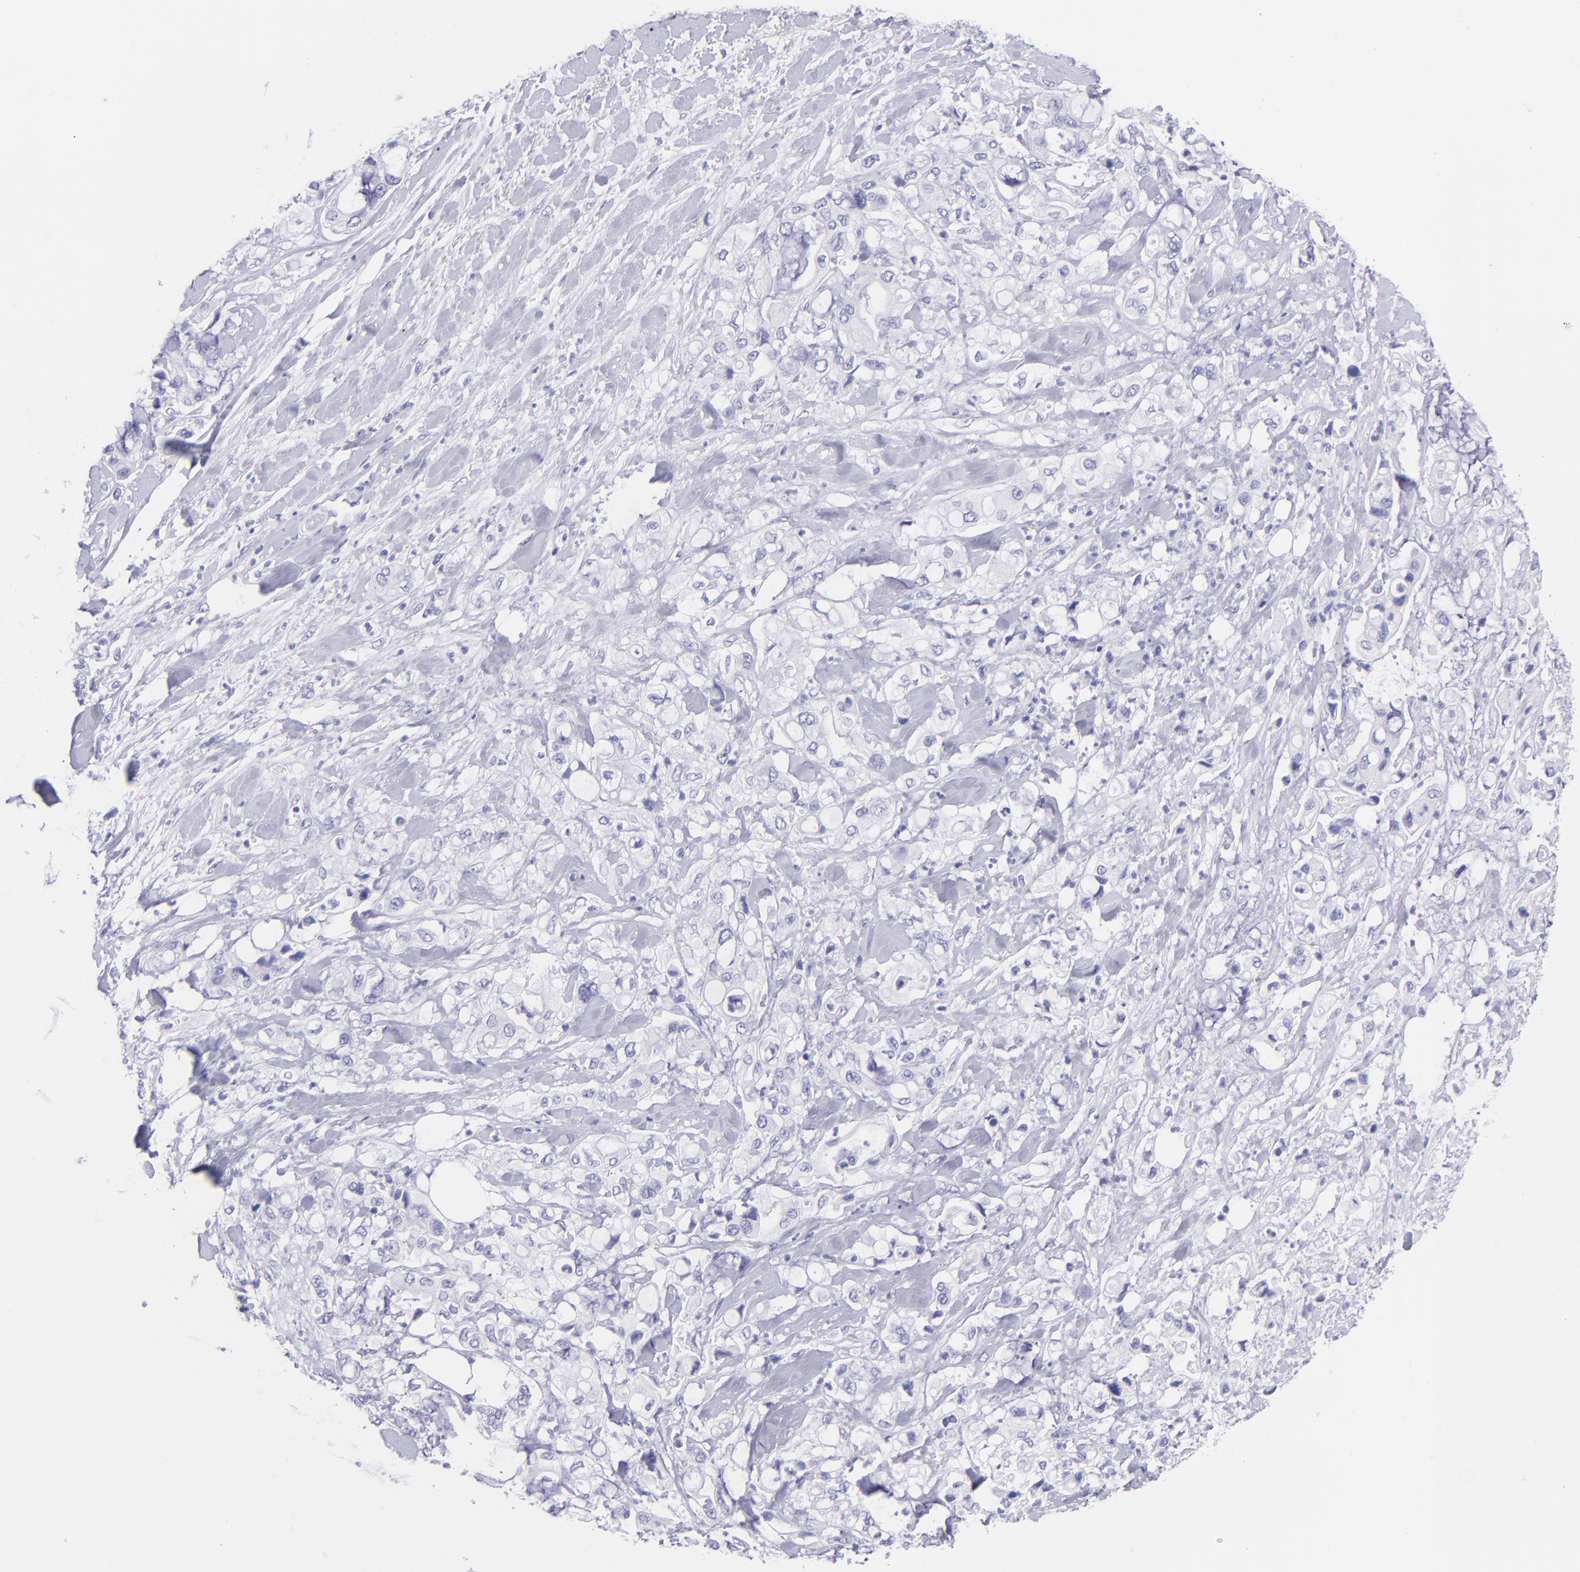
{"staining": {"intensity": "negative", "quantity": "none", "location": "none"}, "tissue": "pancreatic cancer", "cell_type": "Tumor cells", "image_type": "cancer", "snomed": [{"axis": "morphology", "description": "Adenocarcinoma, NOS"}, {"axis": "topography", "description": "Pancreas"}], "caption": "IHC micrograph of neoplastic tissue: pancreatic cancer (adenocarcinoma) stained with DAB (3,3'-diaminobenzidine) reveals no significant protein positivity in tumor cells. Nuclei are stained in blue.", "gene": "PIP", "patient": {"sex": "male", "age": 70}}